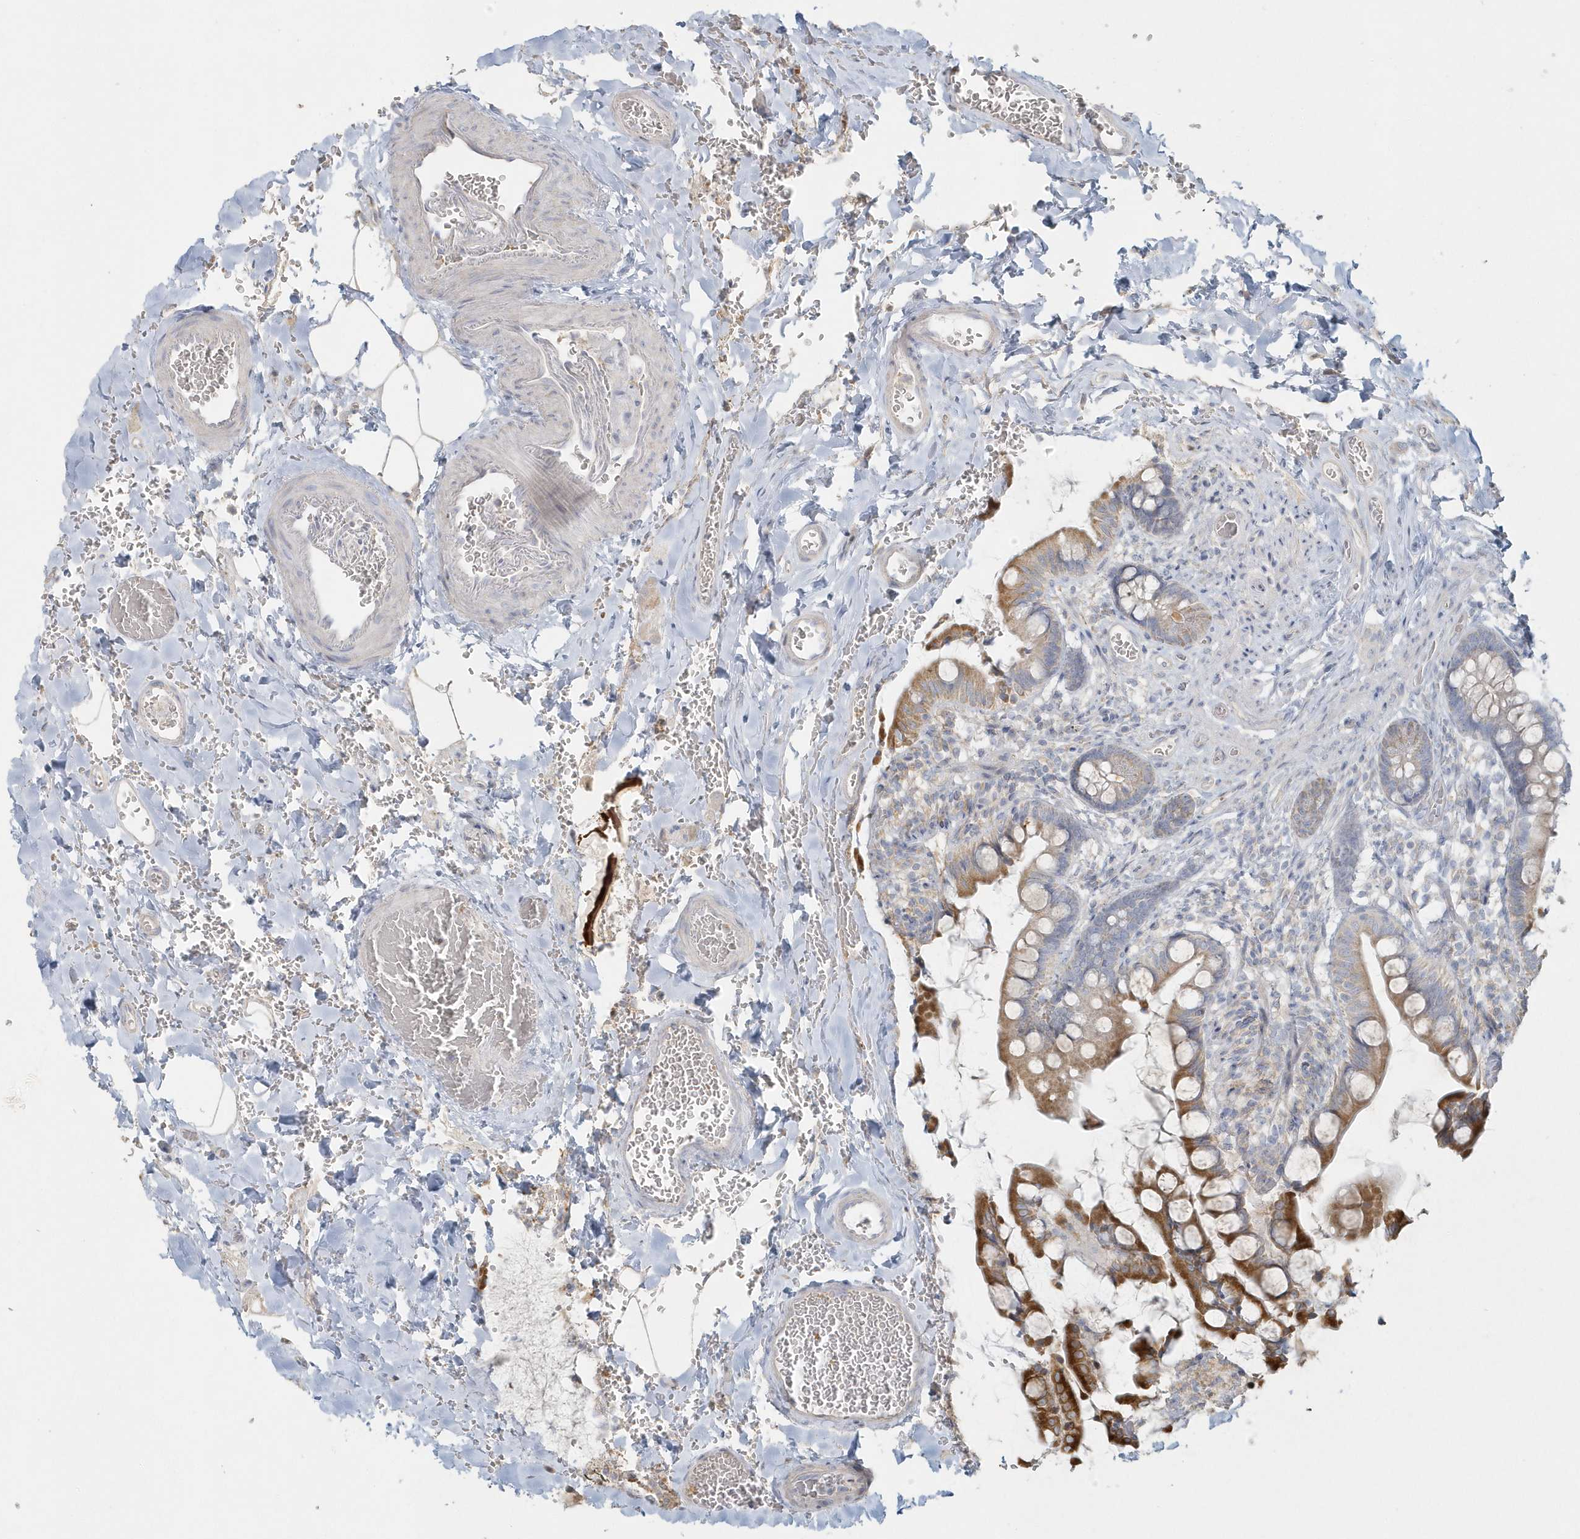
{"staining": {"intensity": "strong", "quantity": "25%-75%", "location": "cytoplasmic/membranous"}, "tissue": "small intestine", "cell_type": "Glandular cells", "image_type": "normal", "snomed": [{"axis": "morphology", "description": "Normal tissue, NOS"}, {"axis": "topography", "description": "Small intestine"}], "caption": "Brown immunohistochemical staining in unremarkable human small intestine exhibits strong cytoplasmic/membranous positivity in approximately 25%-75% of glandular cells.", "gene": "BLTP3A", "patient": {"sex": "male", "age": 52}}